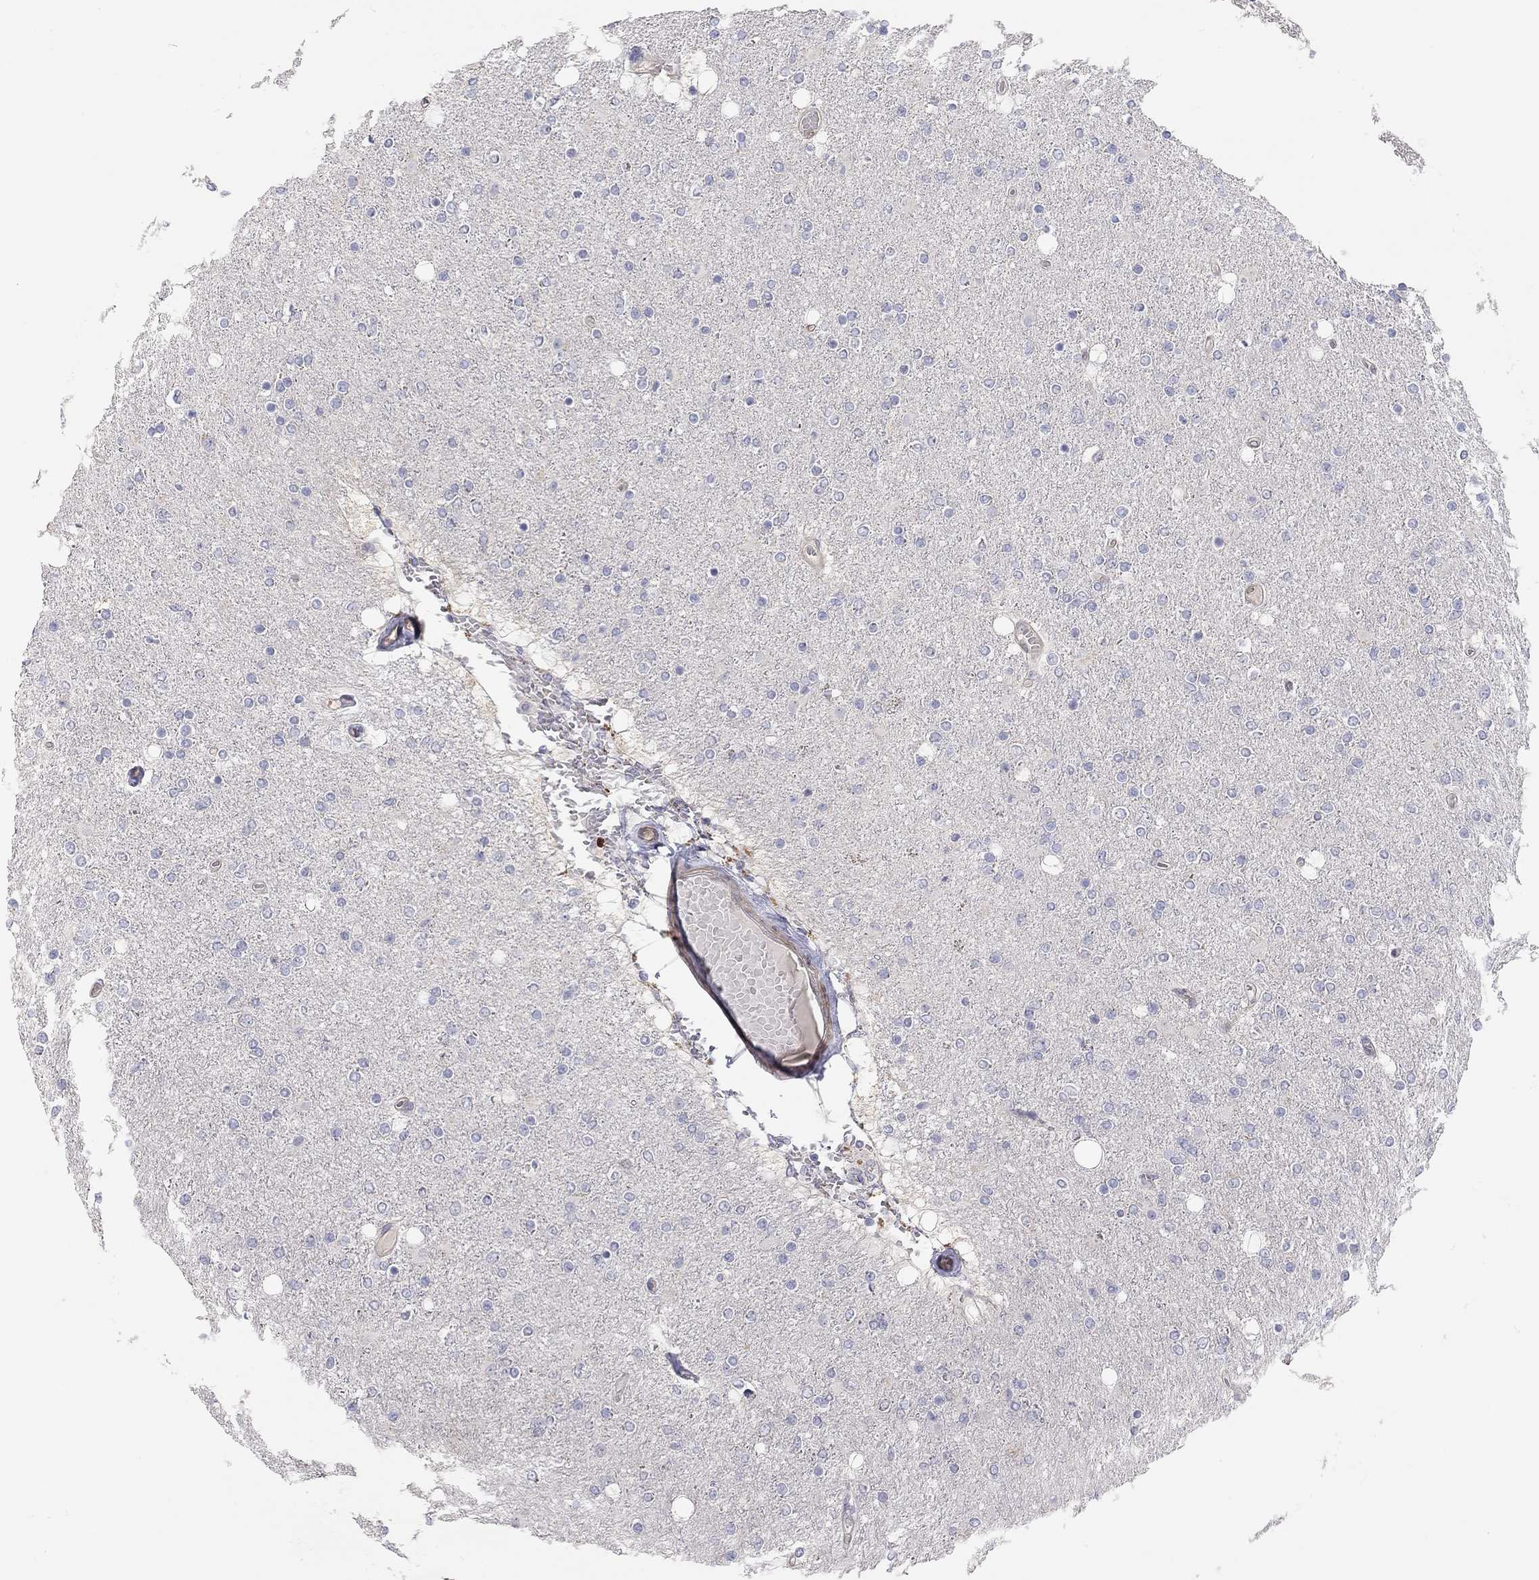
{"staining": {"intensity": "negative", "quantity": "none", "location": "none"}, "tissue": "glioma", "cell_type": "Tumor cells", "image_type": "cancer", "snomed": [{"axis": "morphology", "description": "Glioma, malignant, High grade"}, {"axis": "topography", "description": "Cerebral cortex"}], "caption": "The immunohistochemistry (IHC) histopathology image has no significant expression in tumor cells of glioma tissue.", "gene": "PAPSS2", "patient": {"sex": "male", "age": 70}}